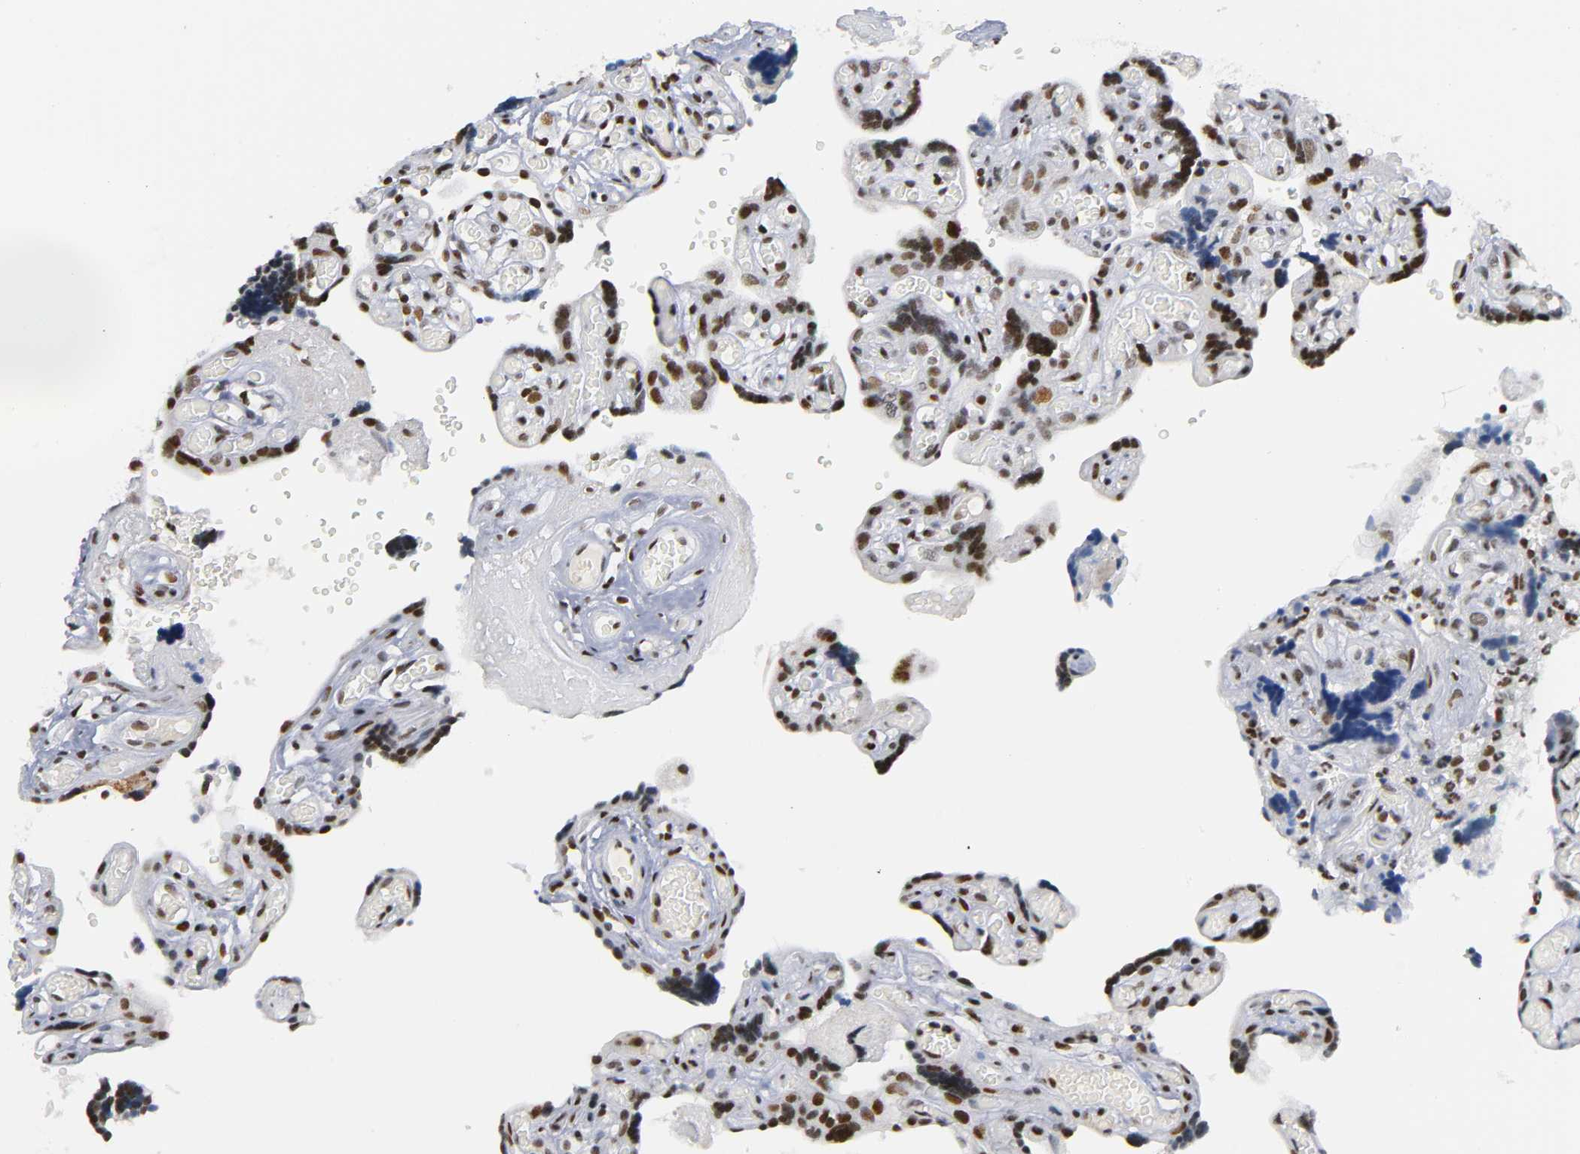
{"staining": {"intensity": "strong", "quantity": ">75%", "location": "nuclear"}, "tissue": "placenta", "cell_type": "Decidual cells", "image_type": "normal", "snomed": [{"axis": "morphology", "description": "Normal tissue, NOS"}, {"axis": "topography", "description": "Placenta"}], "caption": "Immunohistochemistry staining of unremarkable placenta, which reveals high levels of strong nuclear staining in about >75% of decidual cells indicating strong nuclear protein positivity. The staining was performed using DAB (brown) for protein detection and nuclei were counterstained in hematoxylin (blue).", "gene": "CREBBP", "patient": {"sex": "female", "age": 30}}